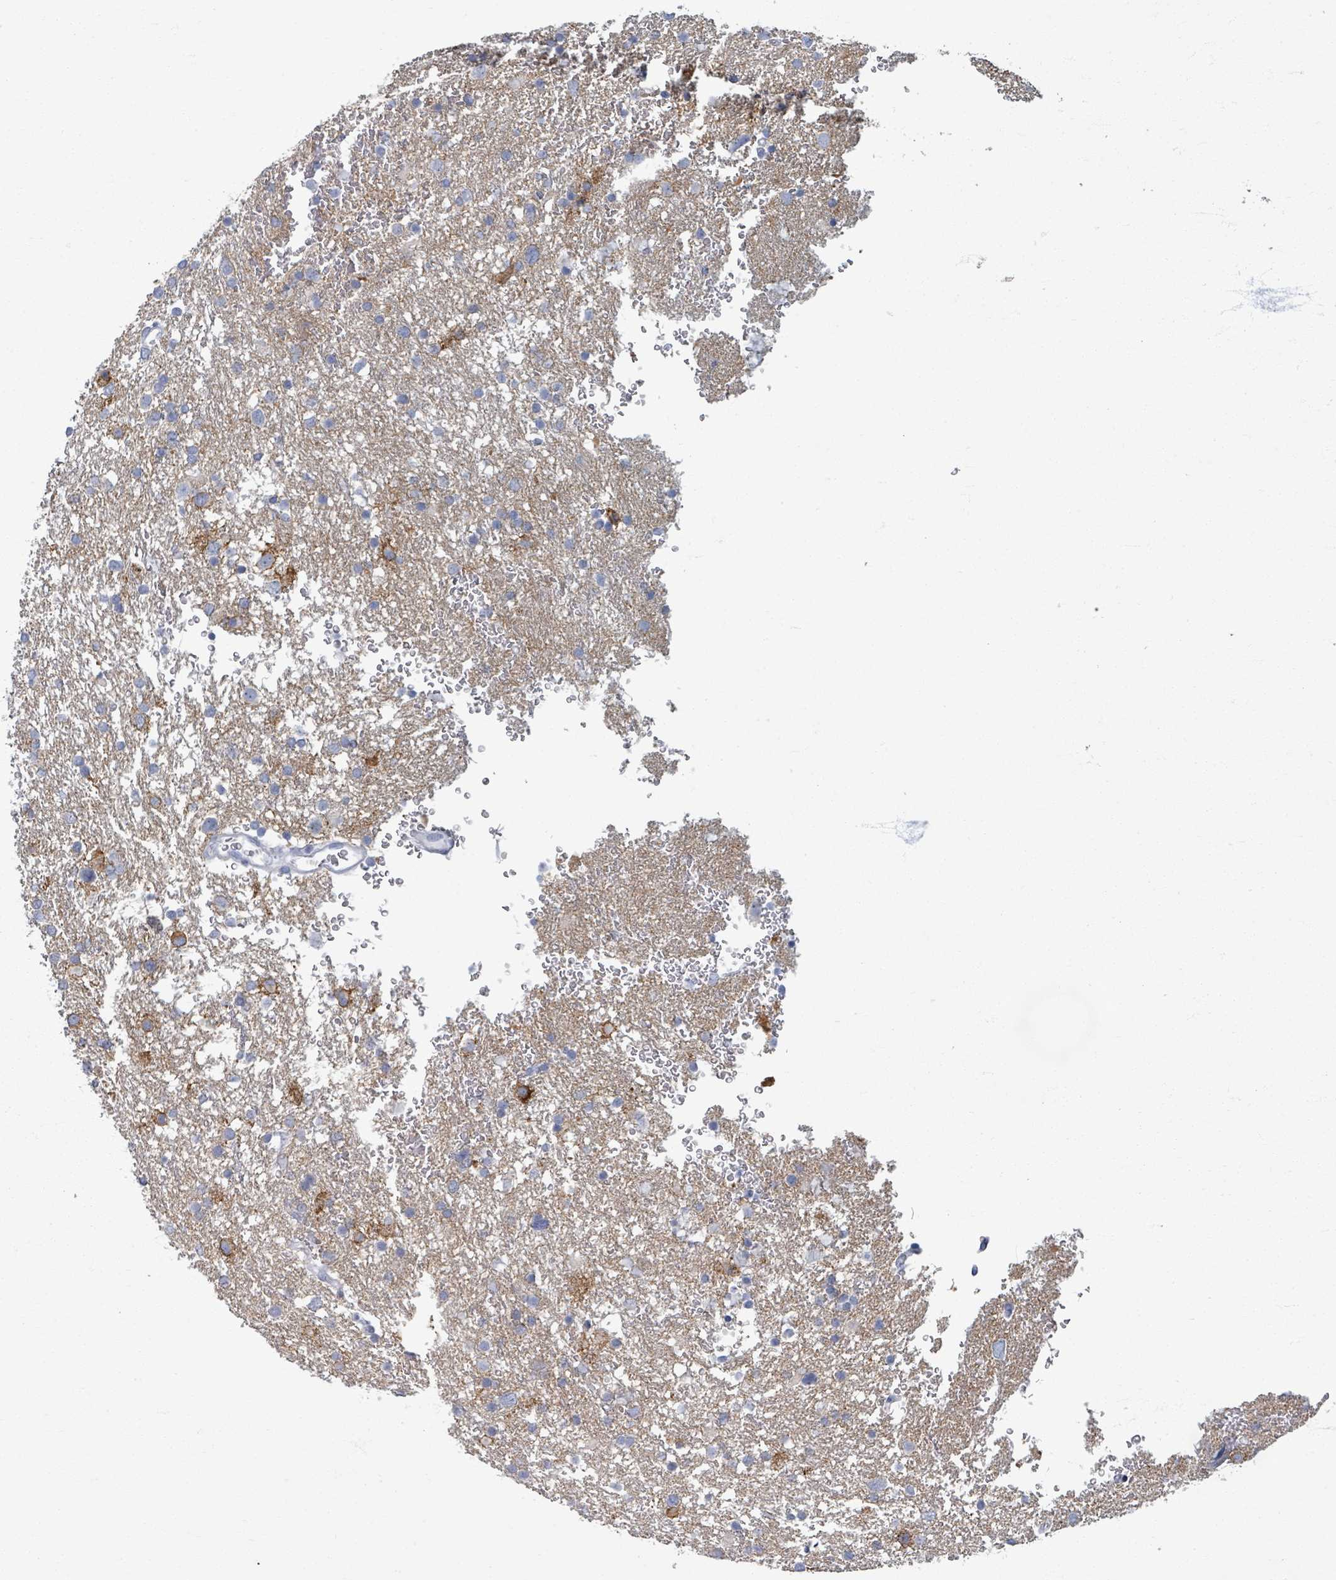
{"staining": {"intensity": "negative", "quantity": "none", "location": "none"}, "tissue": "glioma", "cell_type": "Tumor cells", "image_type": "cancer", "snomed": [{"axis": "morphology", "description": "Glioma, malignant, Low grade"}, {"axis": "topography", "description": "Brain"}], "caption": "Micrograph shows no significant protein staining in tumor cells of glioma.", "gene": "TAS2R1", "patient": {"sex": "female", "age": 32}}